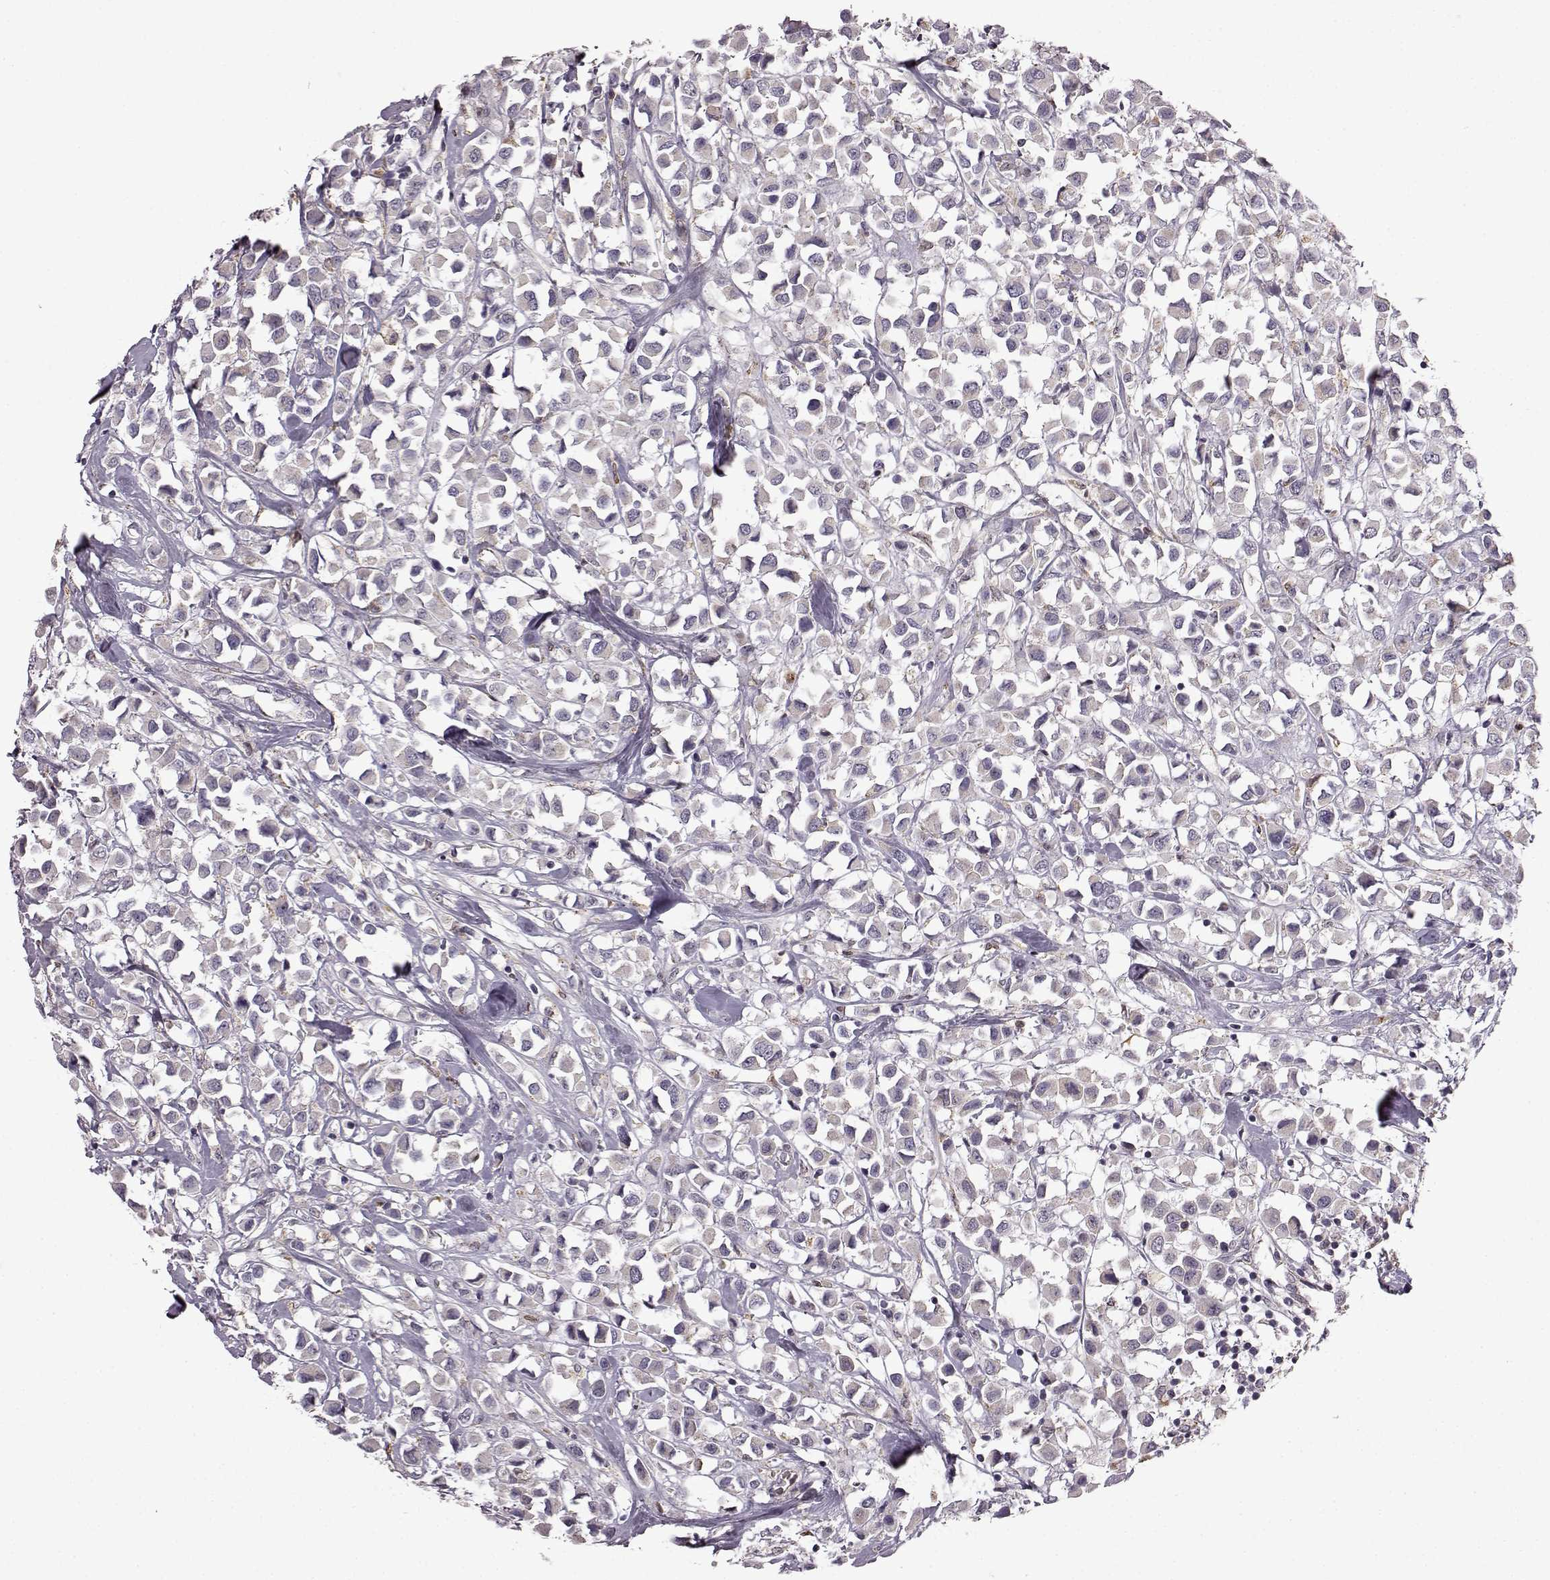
{"staining": {"intensity": "negative", "quantity": "none", "location": "none"}, "tissue": "breast cancer", "cell_type": "Tumor cells", "image_type": "cancer", "snomed": [{"axis": "morphology", "description": "Duct carcinoma"}, {"axis": "topography", "description": "Breast"}], "caption": "Protein analysis of breast cancer reveals no significant staining in tumor cells.", "gene": "B3GNT6", "patient": {"sex": "female", "age": 61}}